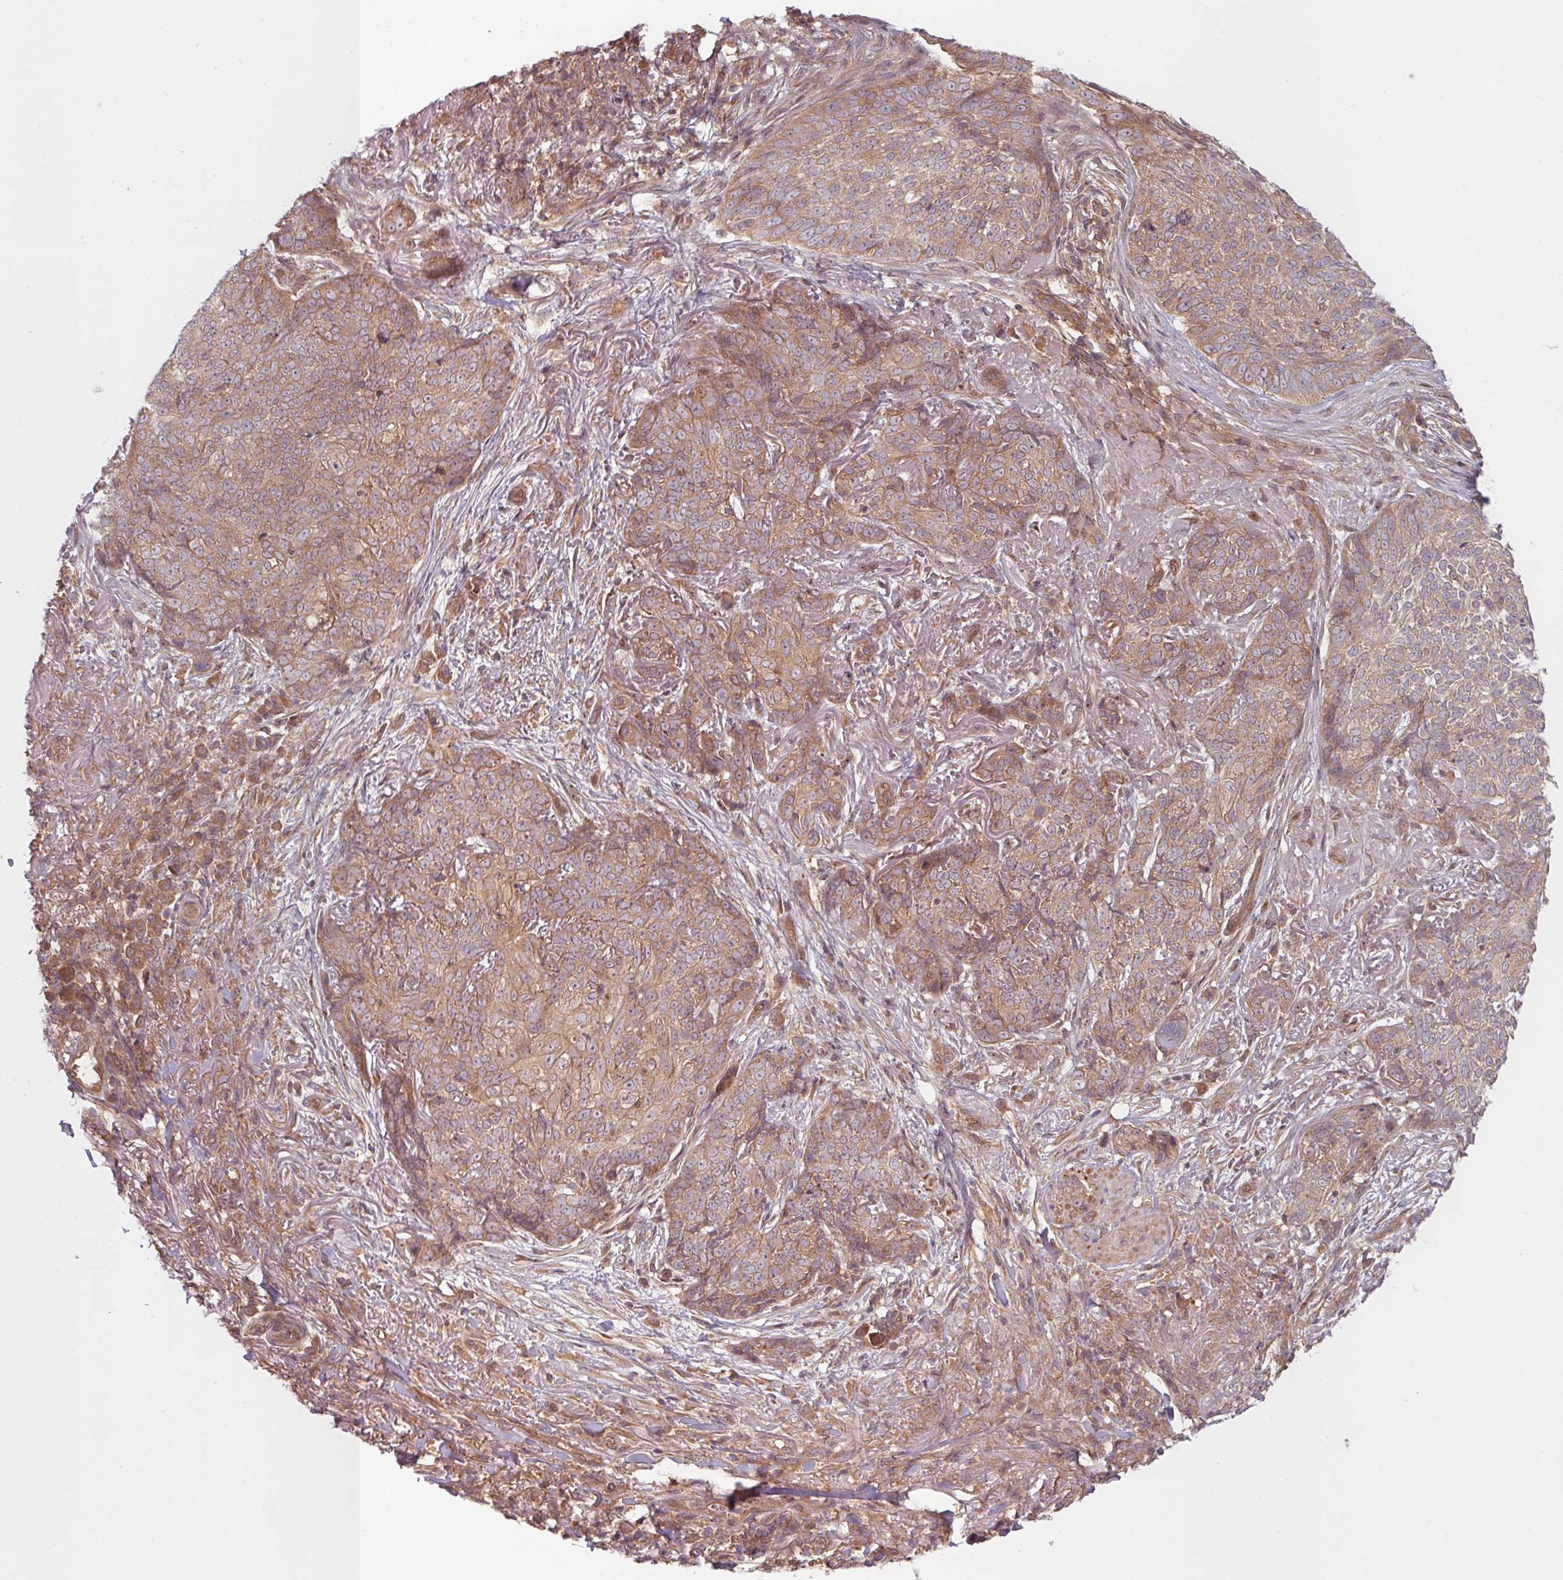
{"staining": {"intensity": "moderate", "quantity": ">75%", "location": "cytoplasmic/membranous"}, "tissue": "skin cancer", "cell_type": "Tumor cells", "image_type": "cancer", "snomed": [{"axis": "morphology", "description": "Basal cell carcinoma"}, {"axis": "topography", "description": "Skin"}, {"axis": "topography", "description": "Skin of face"}], "caption": "A high-resolution micrograph shows IHC staining of skin cancer, which shows moderate cytoplasmic/membranous staining in approximately >75% of tumor cells.", "gene": "RNF31", "patient": {"sex": "female", "age": 95}}